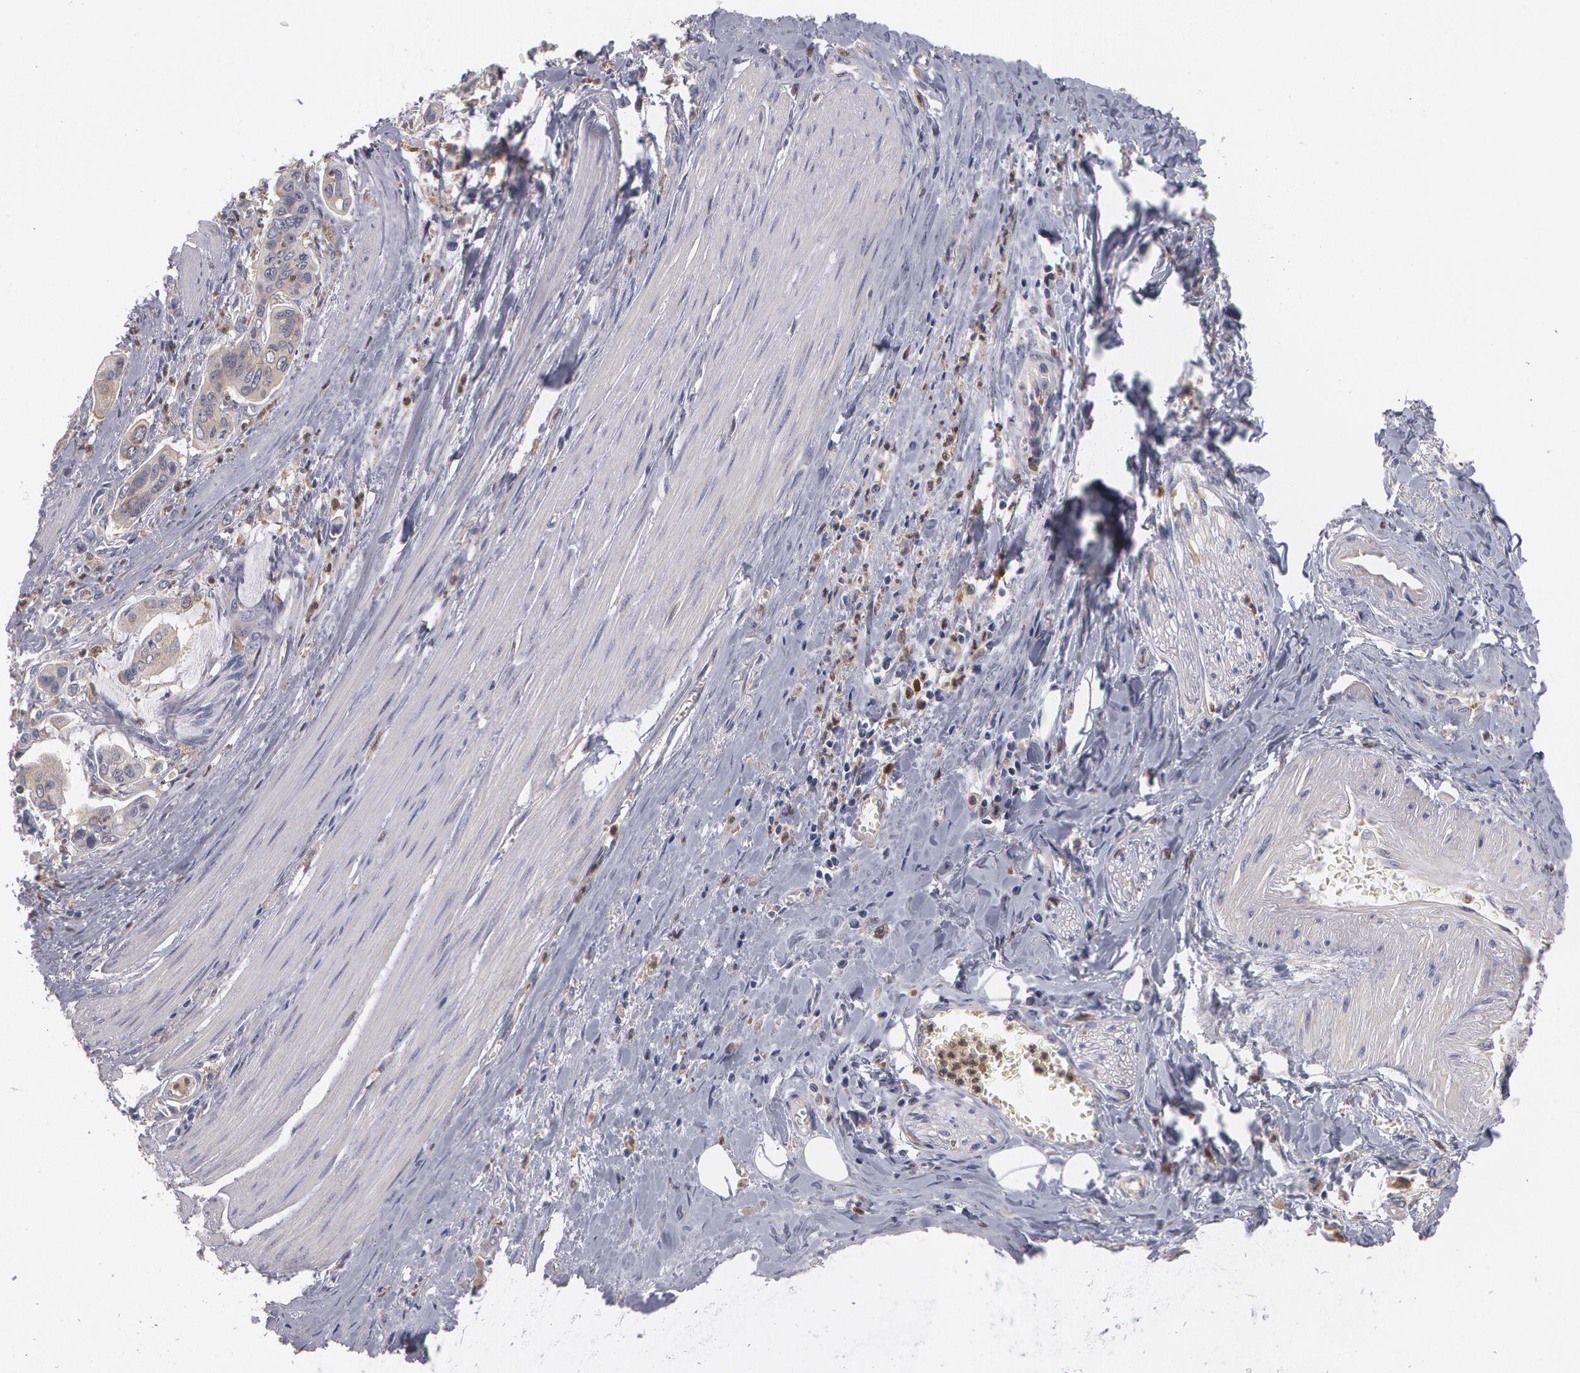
{"staining": {"intensity": "weak", "quantity": ">75%", "location": "cytoplasmic/membranous"}, "tissue": "stomach cancer", "cell_type": "Tumor cells", "image_type": "cancer", "snomed": [{"axis": "morphology", "description": "Adenocarcinoma, NOS"}, {"axis": "topography", "description": "Stomach, upper"}], "caption": "Tumor cells exhibit low levels of weak cytoplasmic/membranous staining in about >75% of cells in stomach adenocarcinoma.", "gene": "SYK", "patient": {"sex": "male", "age": 80}}